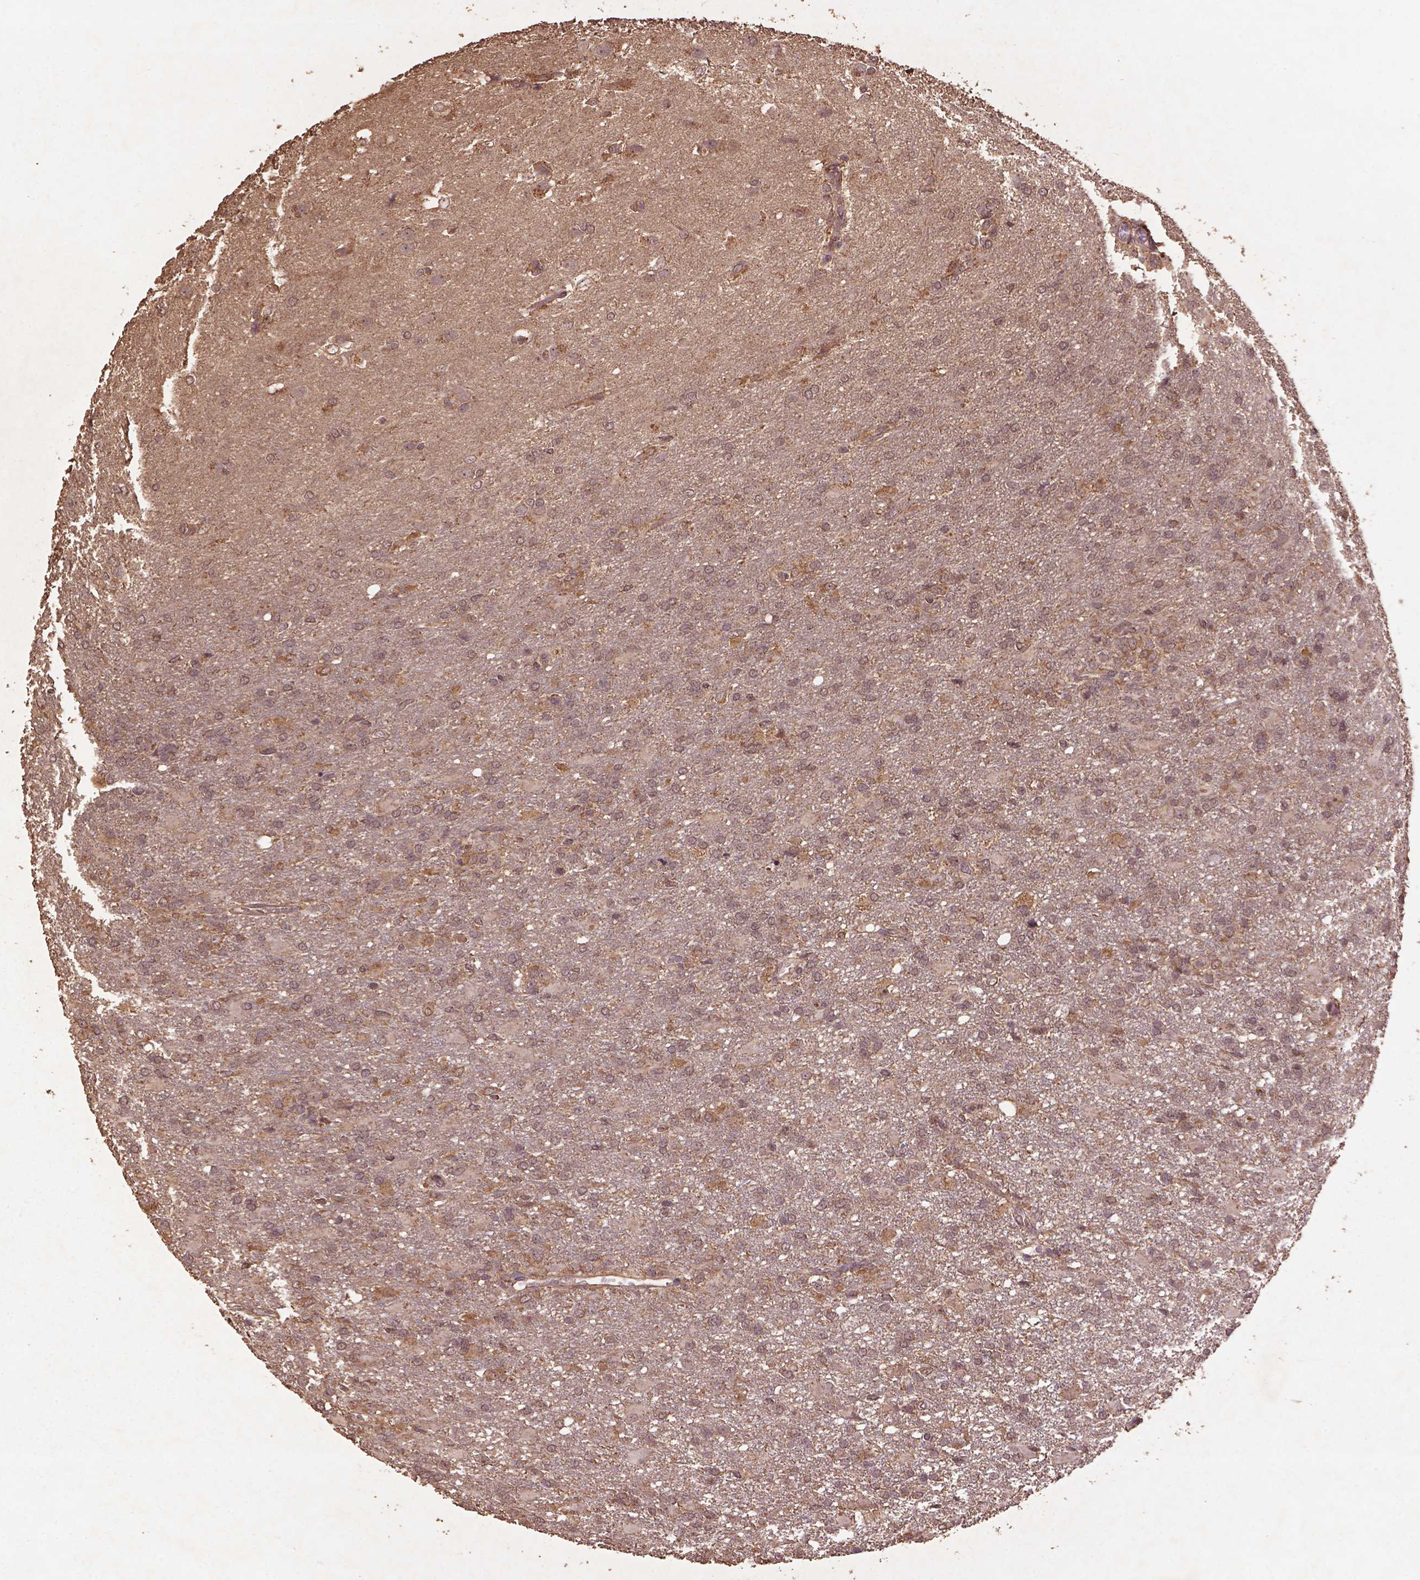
{"staining": {"intensity": "weak", "quantity": ">75%", "location": "cytoplasmic/membranous"}, "tissue": "glioma", "cell_type": "Tumor cells", "image_type": "cancer", "snomed": [{"axis": "morphology", "description": "Glioma, malignant, High grade"}, {"axis": "topography", "description": "Brain"}], "caption": "IHC of human malignant glioma (high-grade) reveals low levels of weak cytoplasmic/membranous staining in about >75% of tumor cells.", "gene": "BABAM1", "patient": {"sex": "male", "age": 68}}